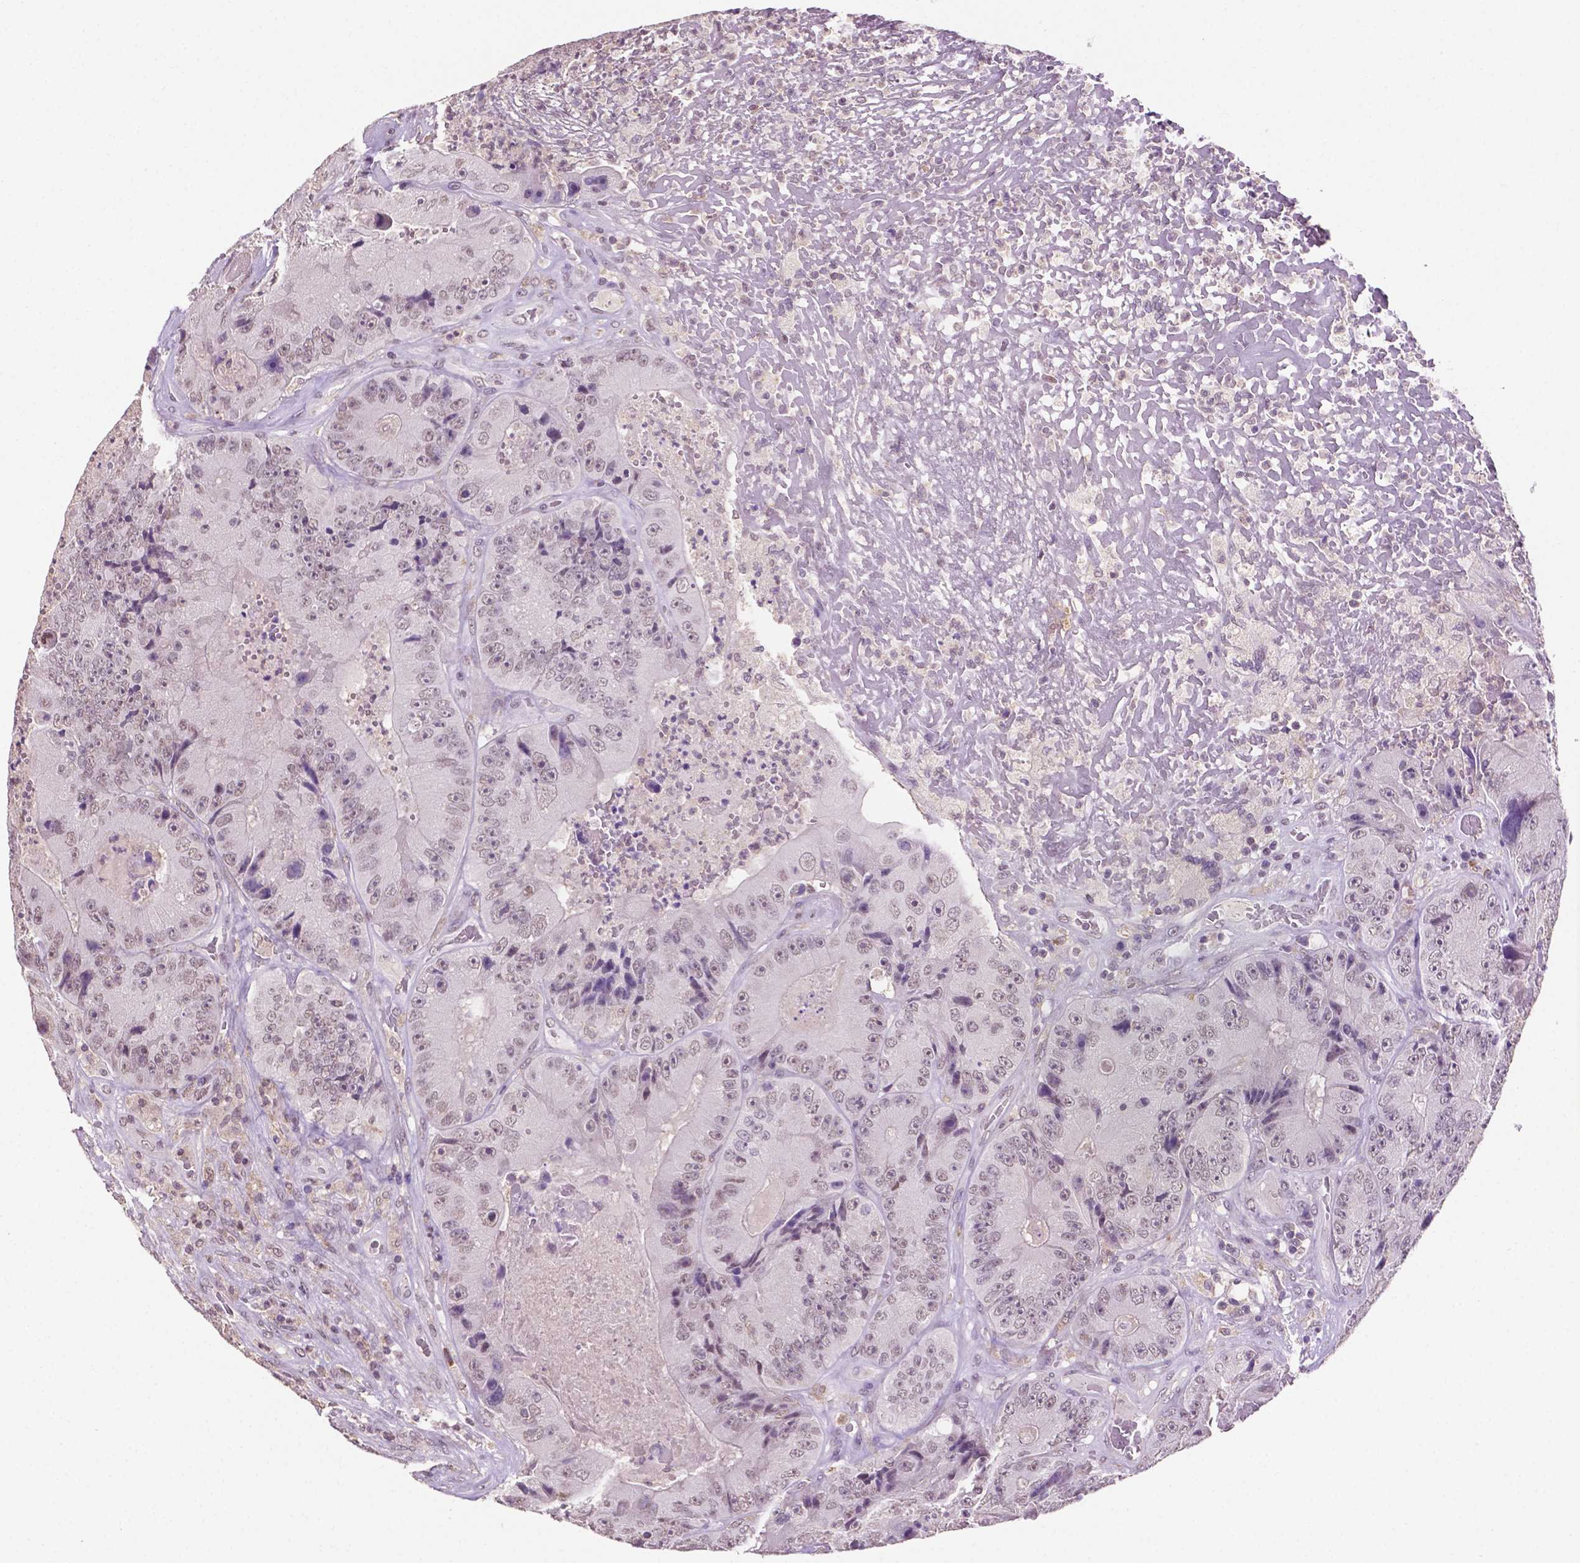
{"staining": {"intensity": "negative", "quantity": "none", "location": "none"}, "tissue": "colorectal cancer", "cell_type": "Tumor cells", "image_type": "cancer", "snomed": [{"axis": "morphology", "description": "Adenocarcinoma, NOS"}, {"axis": "topography", "description": "Colon"}], "caption": "Tumor cells are negative for protein expression in human adenocarcinoma (colorectal).", "gene": "PTPN6", "patient": {"sex": "female", "age": 86}}